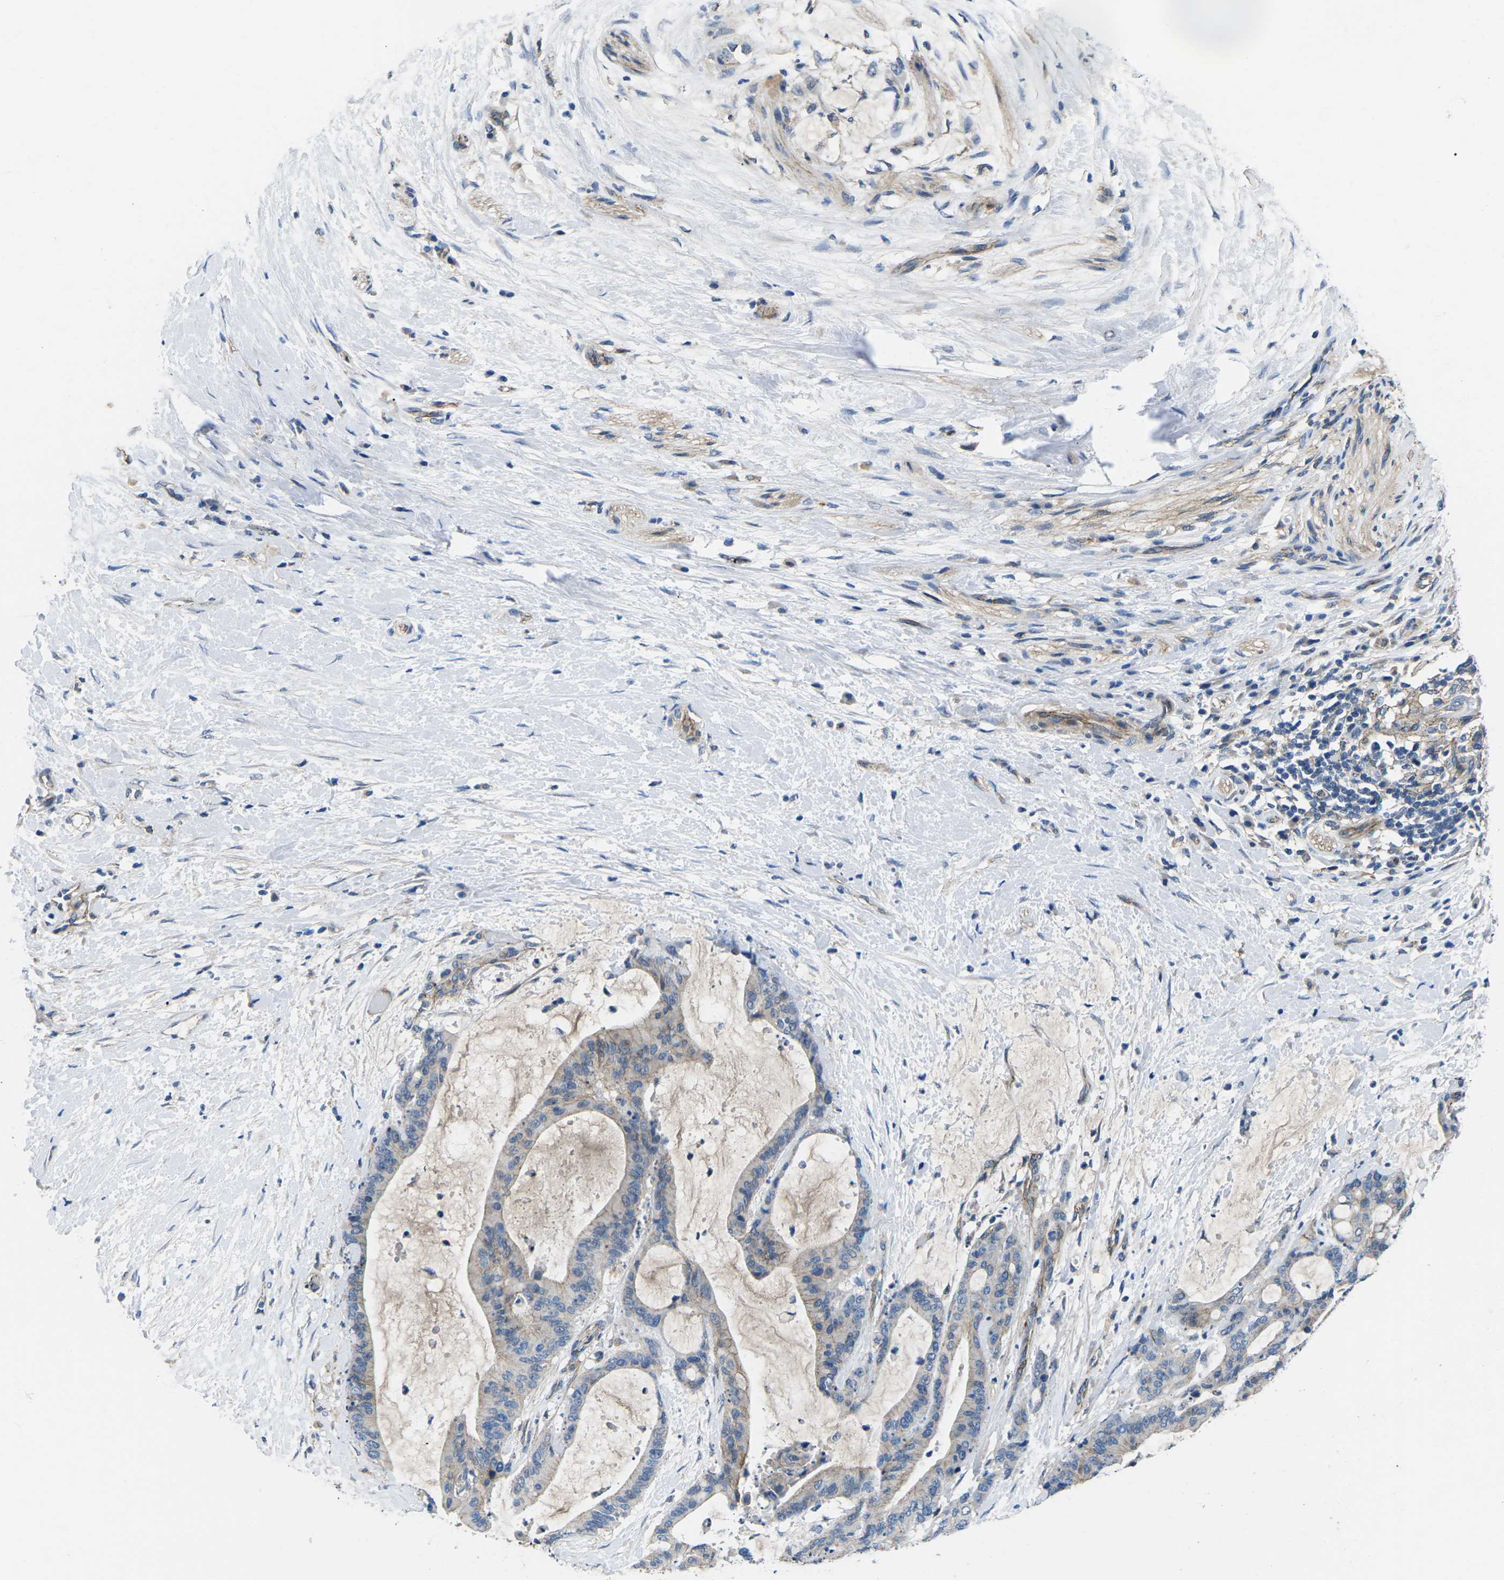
{"staining": {"intensity": "weak", "quantity": "<25%", "location": "cytoplasmic/membranous"}, "tissue": "liver cancer", "cell_type": "Tumor cells", "image_type": "cancer", "snomed": [{"axis": "morphology", "description": "Cholangiocarcinoma"}, {"axis": "topography", "description": "Liver"}], "caption": "The immunohistochemistry (IHC) photomicrograph has no significant staining in tumor cells of liver cholangiocarcinoma tissue.", "gene": "CTNND1", "patient": {"sex": "female", "age": 73}}